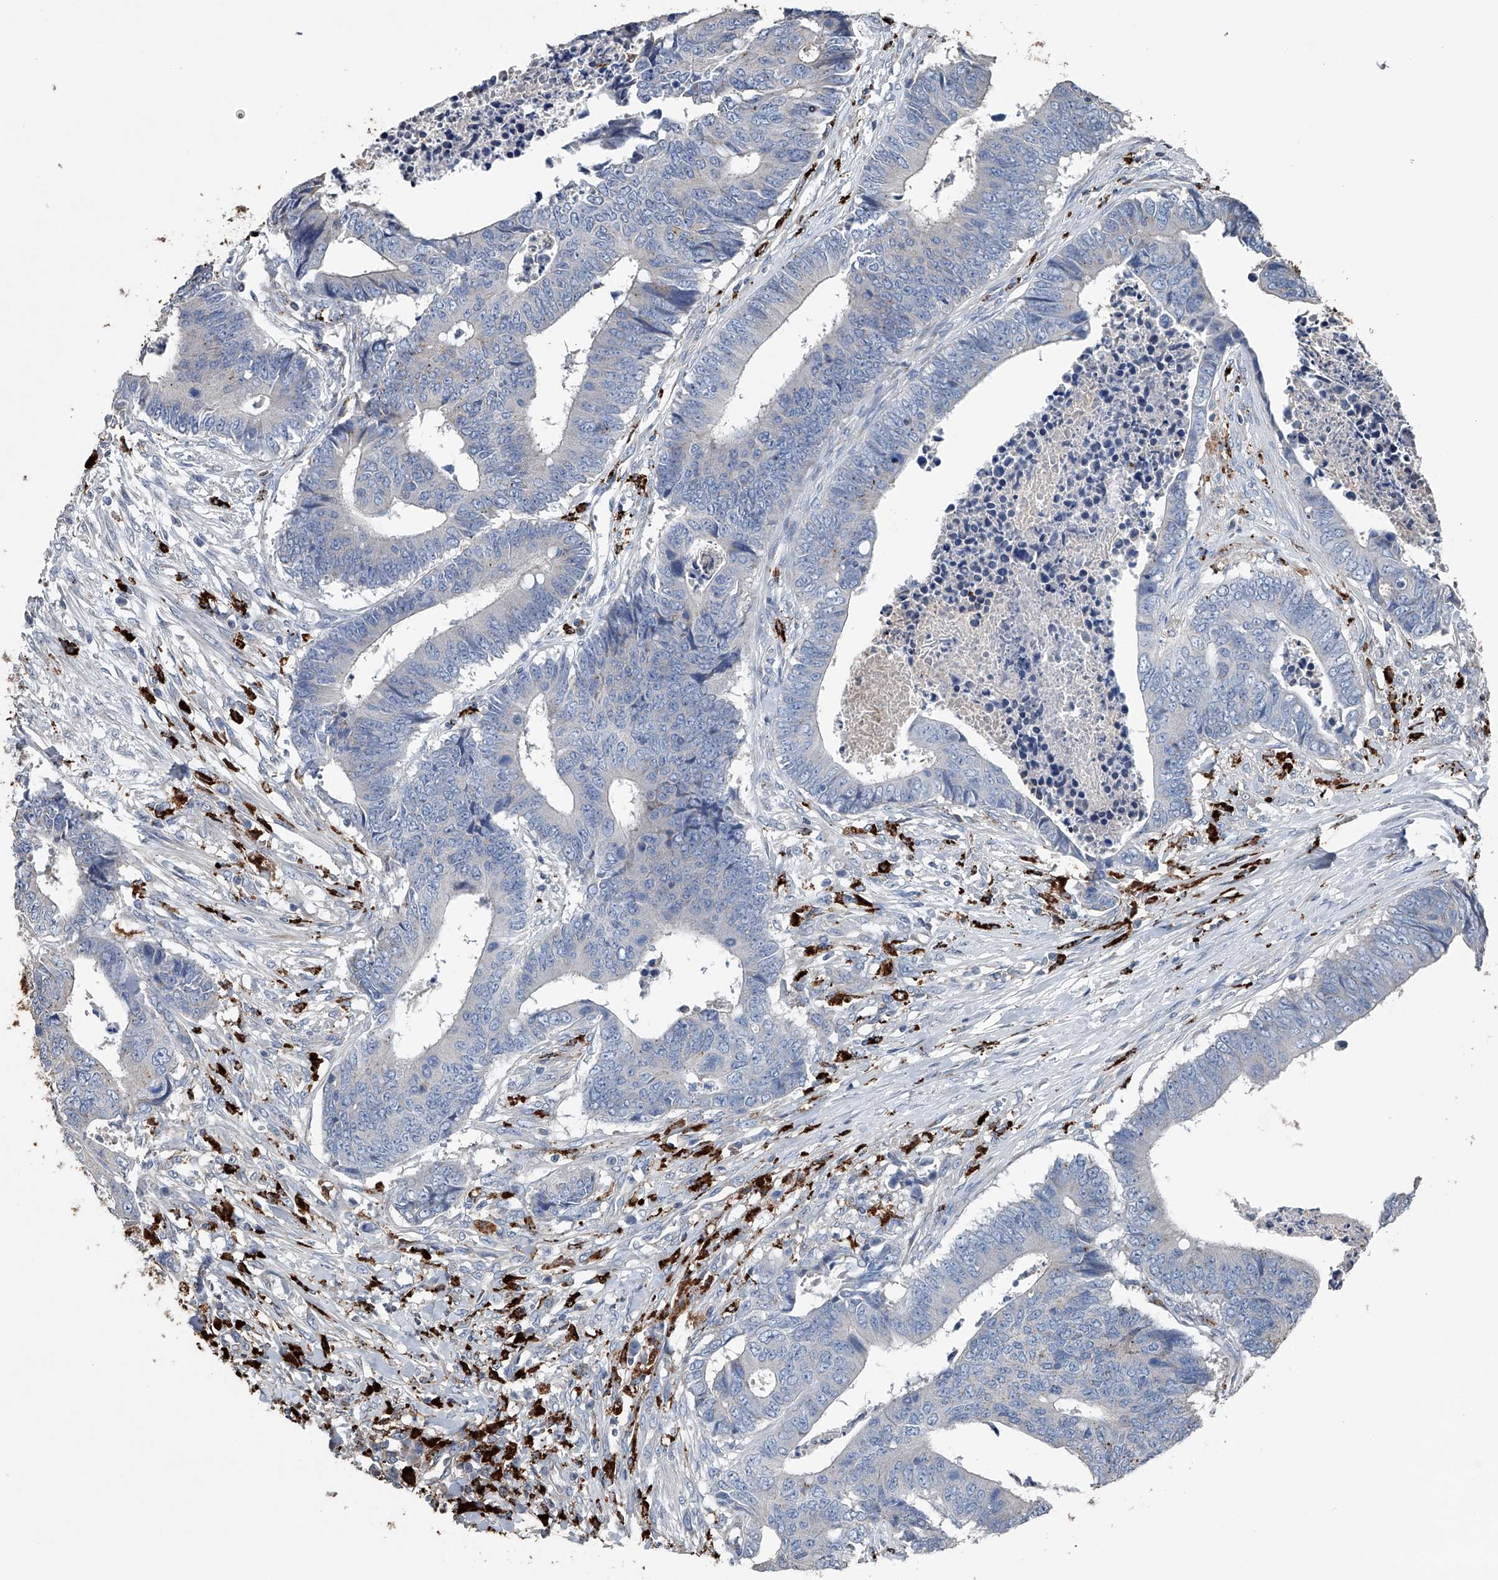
{"staining": {"intensity": "negative", "quantity": "none", "location": "none"}, "tissue": "colorectal cancer", "cell_type": "Tumor cells", "image_type": "cancer", "snomed": [{"axis": "morphology", "description": "Adenocarcinoma, NOS"}, {"axis": "topography", "description": "Rectum"}], "caption": "Protein analysis of colorectal cancer (adenocarcinoma) displays no significant positivity in tumor cells.", "gene": "ZNF772", "patient": {"sex": "male", "age": 84}}